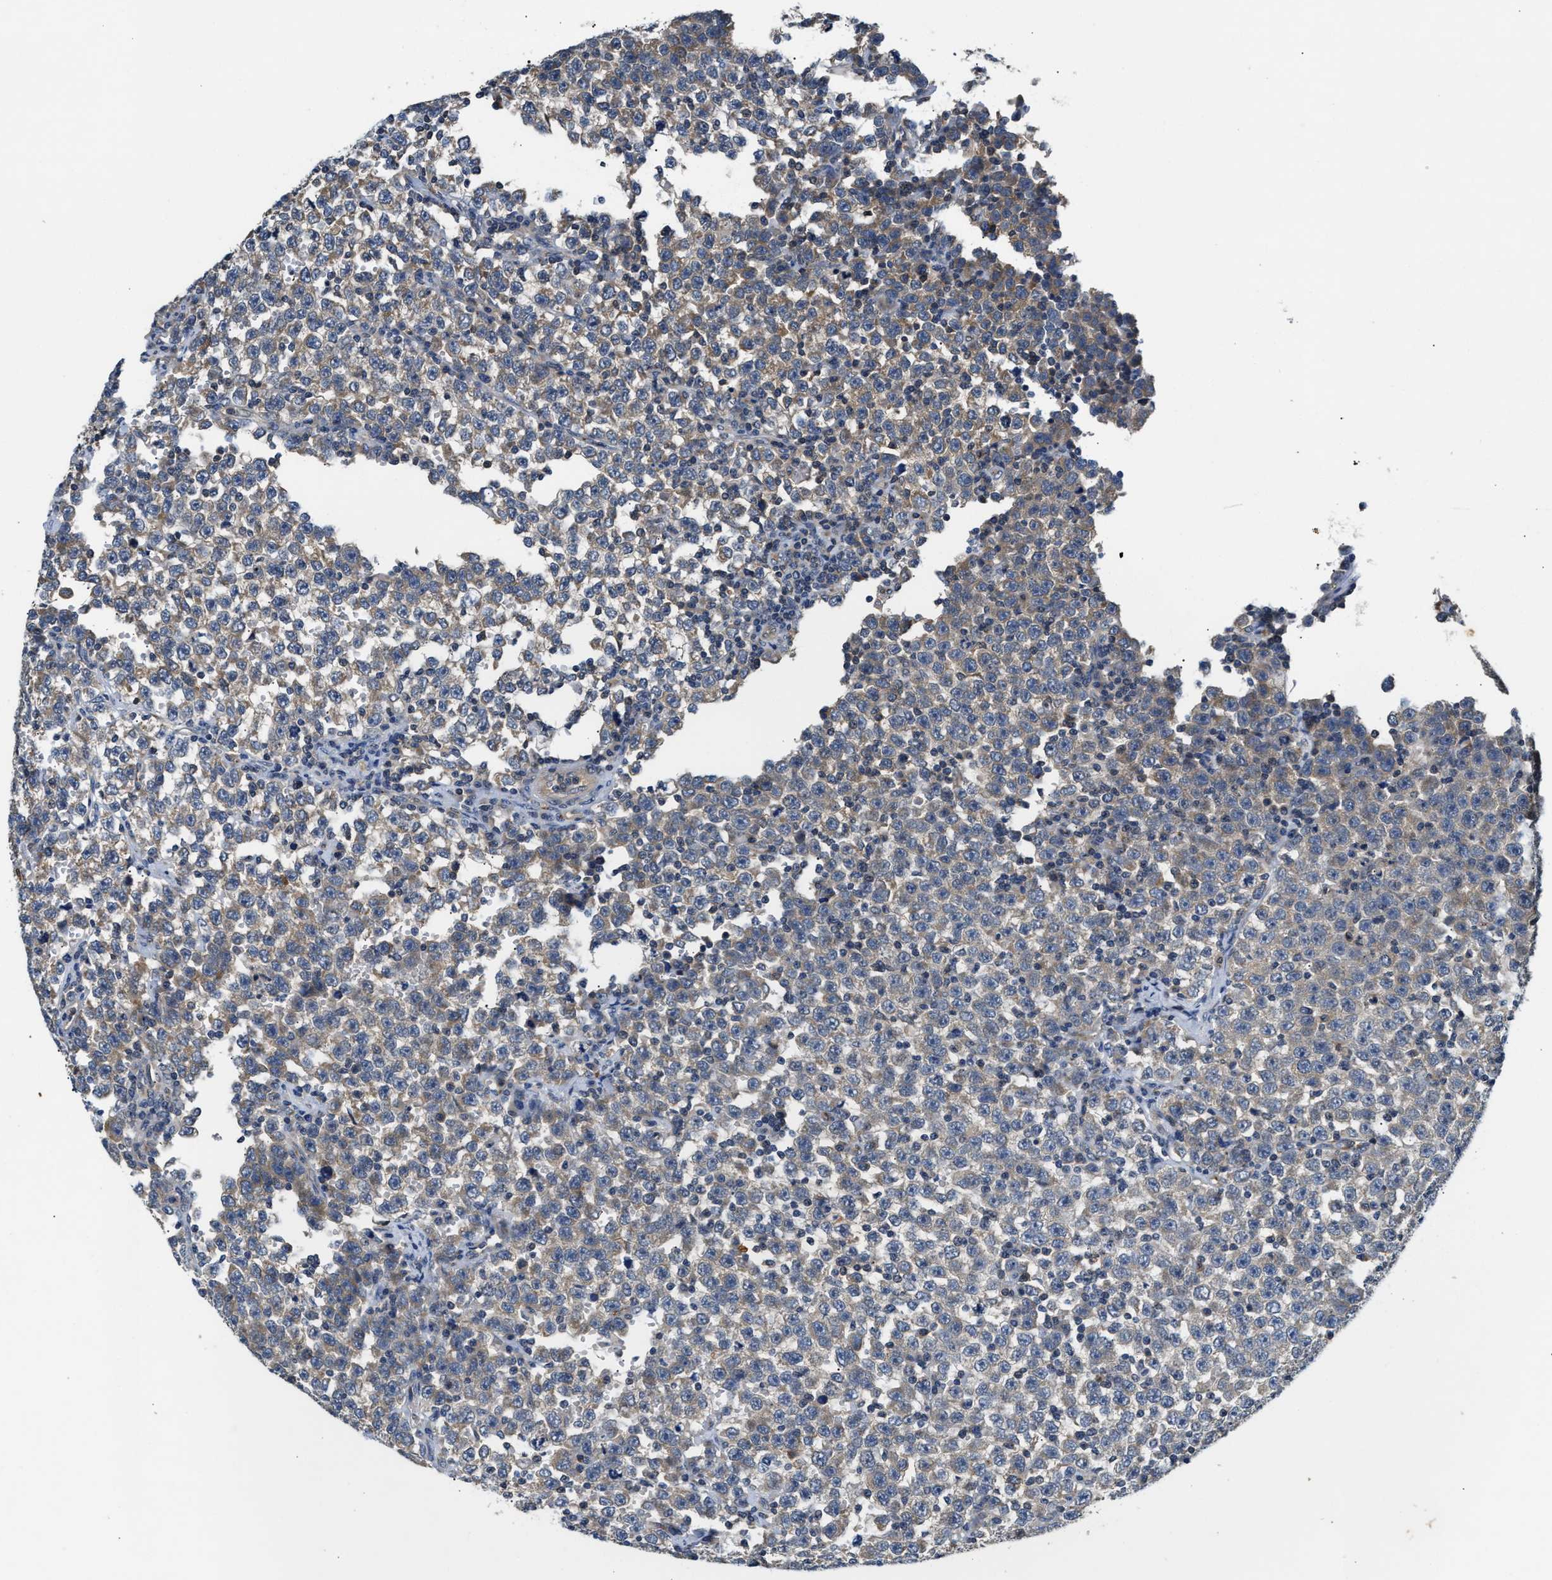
{"staining": {"intensity": "weak", "quantity": "25%-75%", "location": "cytoplasmic/membranous"}, "tissue": "testis cancer", "cell_type": "Tumor cells", "image_type": "cancer", "snomed": [{"axis": "morphology", "description": "Seminoma, NOS"}, {"axis": "topography", "description": "Testis"}], "caption": "Testis cancer (seminoma) stained with a protein marker shows weak staining in tumor cells.", "gene": "CHUK", "patient": {"sex": "male", "age": 43}}